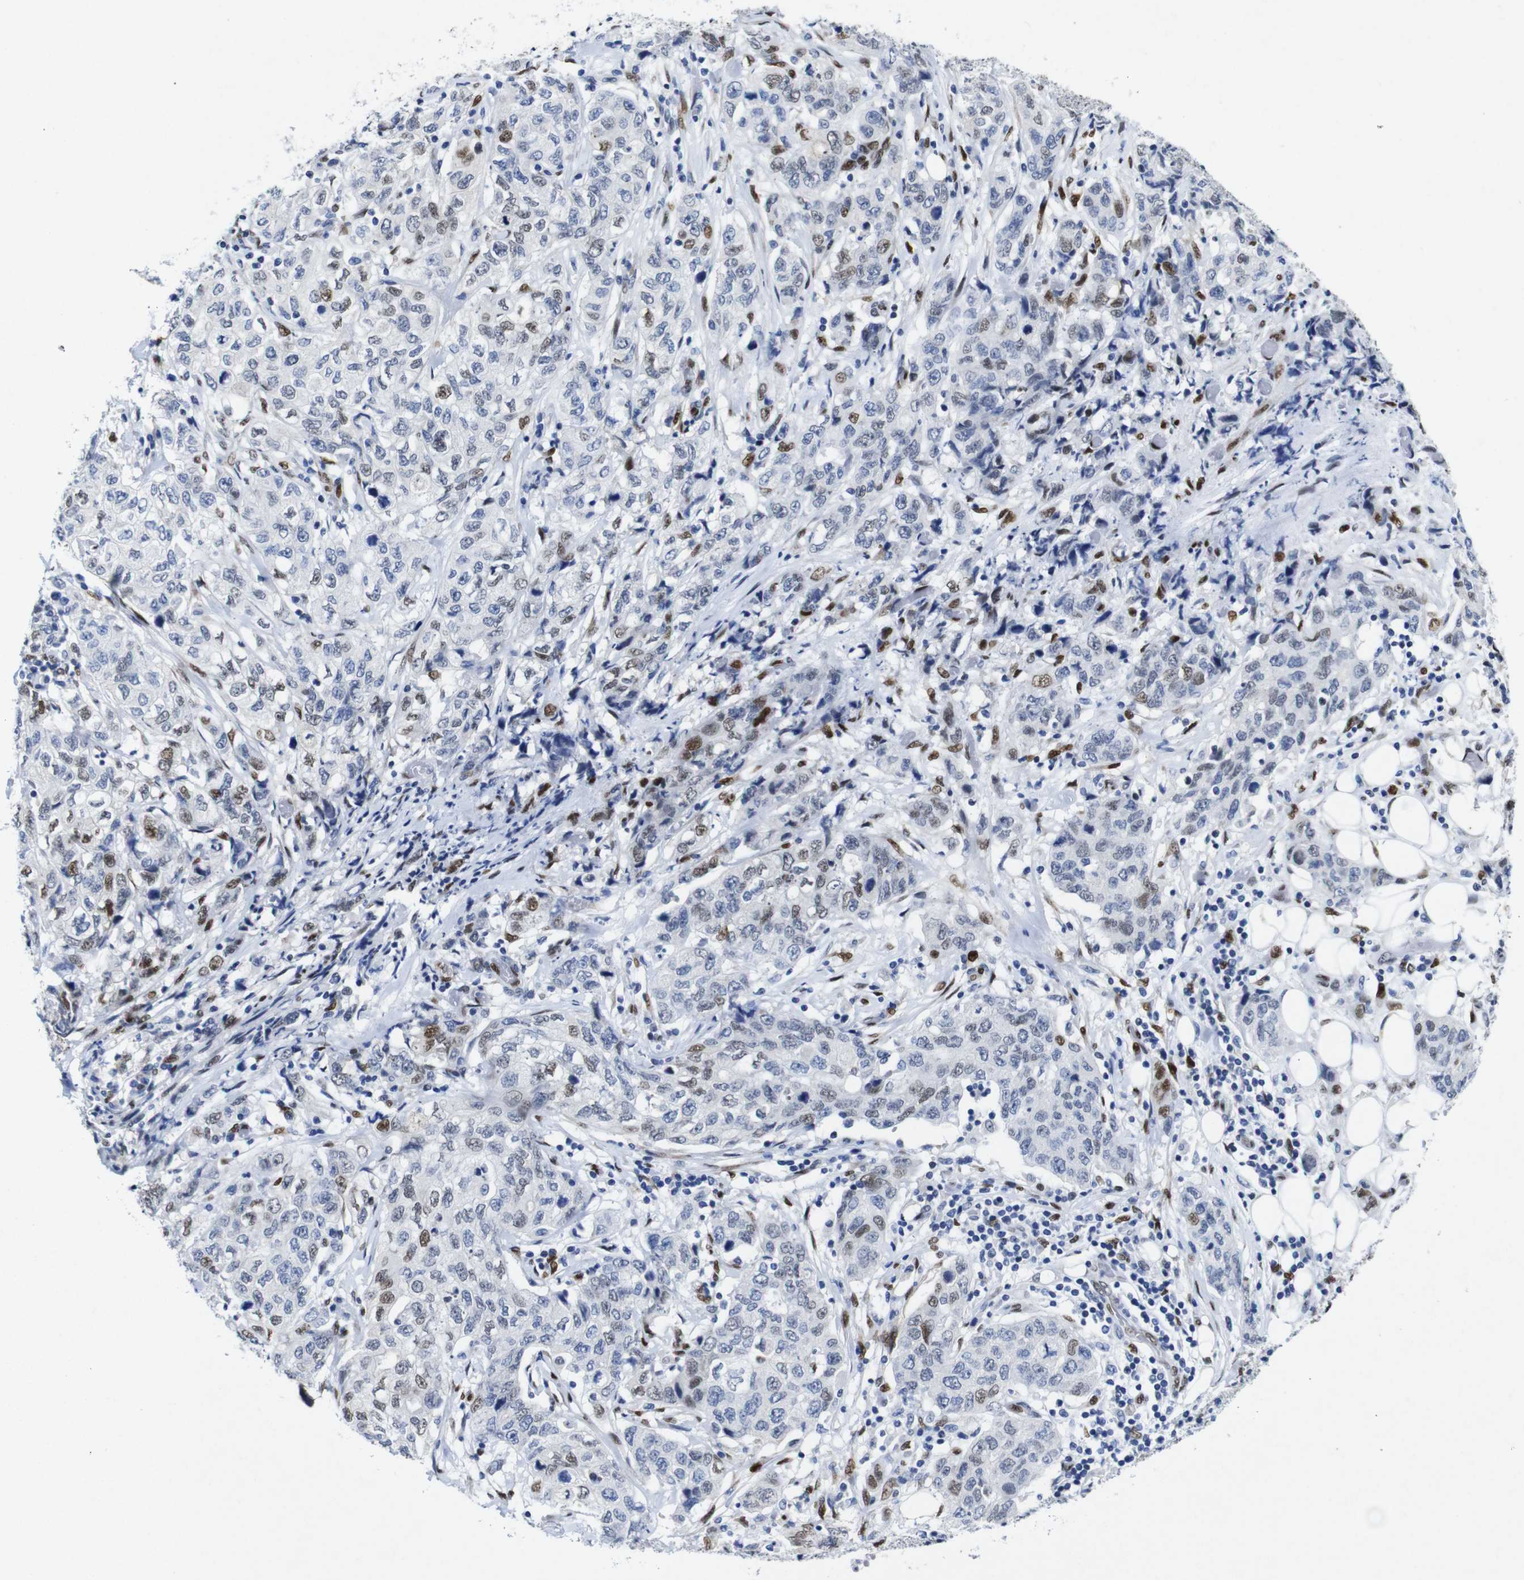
{"staining": {"intensity": "moderate", "quantity": "<25%", "location": "nuclear"}, "tissue": "stomach cancer", "cell_type": "Tumor cells", "image_type": "cancer", "snomed": [{"axis": "morphology", "description": "Adenocarcinoma, NOS"}, {"axis": "topography", "description": "Stomach"}], "caption": "Stomach cancer (adenocarcinoma) stained with a protein marker demonstrates moderate staining in tumor cells.", "gene": "FOSL2", "patient": {"sex": "male", "age": 48}}